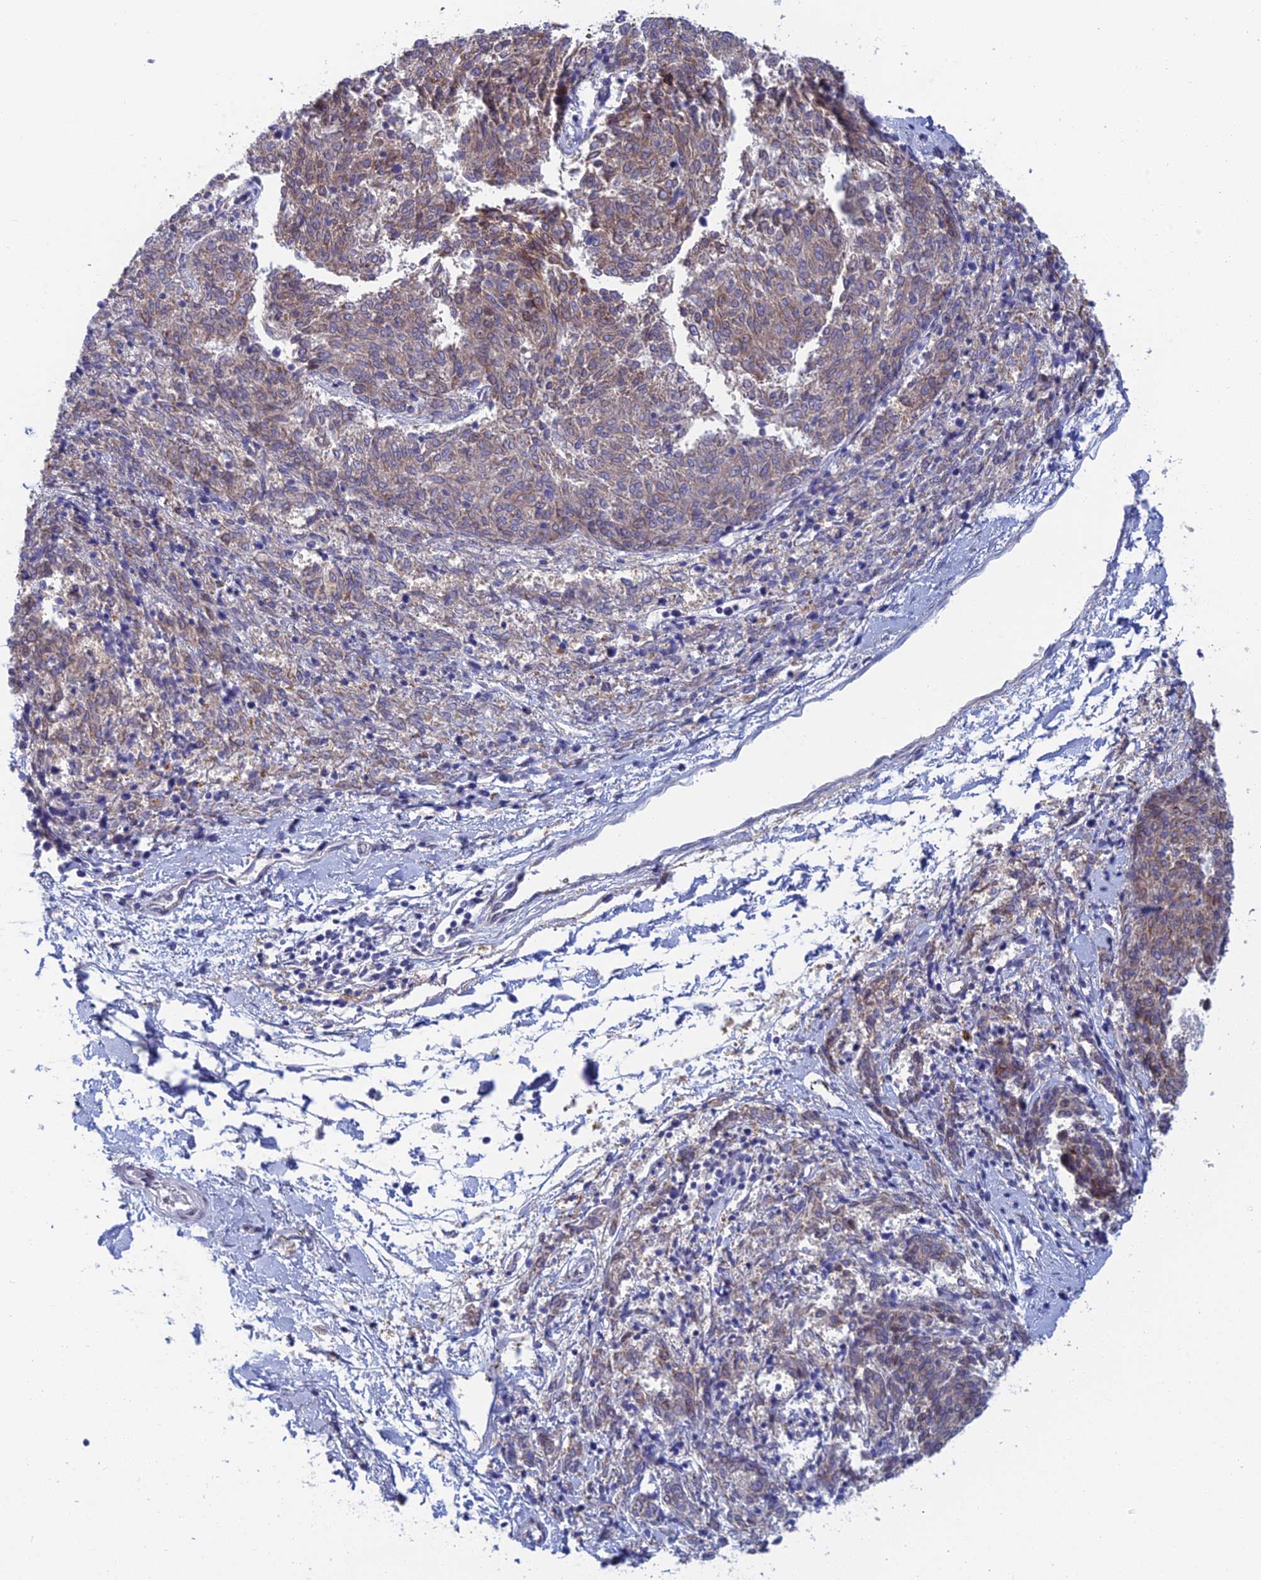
{"staining": {"intensity": "weak", "quantity": "25%-75%", "location": "cytoplasmic/membranous"}, "tissue": "melanoma", "cell_type": "Tumor cells", "image_type": "cancer", "snomed": [{"axis": "morphology", "description": "Malignant melanoma, NOS"}, {"axis": "topography", "description": "Skin"}], "caption": "Immunohistochemistry (IHC) photomicrograph of neoplastic tissue: malignant melanoma stained using immunohistochemistry shows low levels of weak protein expression localized specifically in the cytoplasmic/membranous of tumor cells, appearing as a cytoplasmic/membranous brown color.", "gene": "SRA1", "patient": {"sex": "female", "age": 72}}